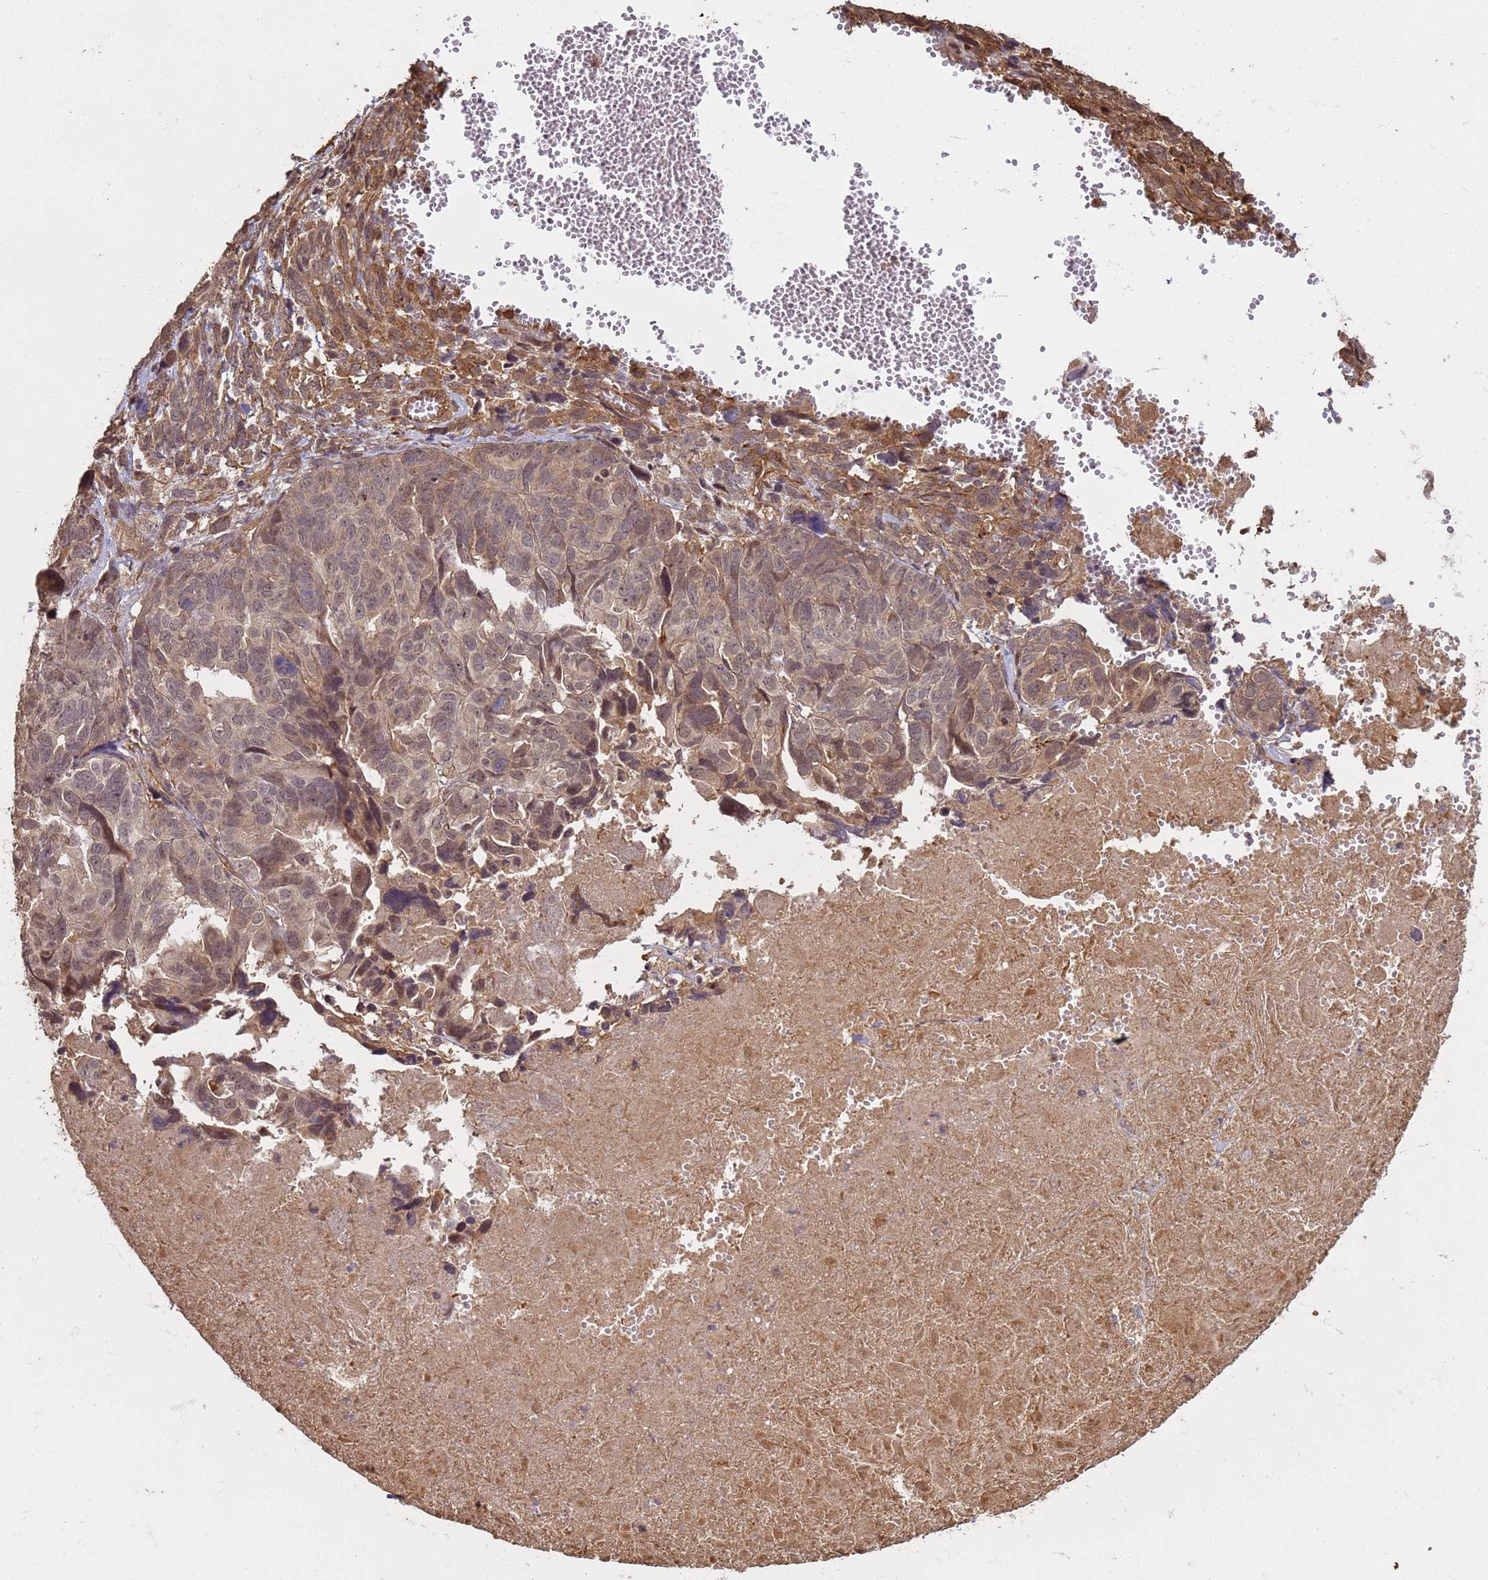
{"staining": {"intensity": "weak", "quantity": "25%-75%", "location": "cytoplasmic/membranous,nuclear"}, "tissue": "ovarian cancer", "cell_type": "Tumor cells", "image_type": "cancer", "snomed": [{"axis": "morphology", "description": "Cystadenocarcinoma, serous, NOS"}, {"axis": "topography", "description": "Ovary"}], "caption": "This photomicrograph shows immunohistochemistry (IHC) staining of ovarian cancer (serous cystadenocarcinoma), with low weak cytoplasmic/membranous and nuclear expression in approximately 25%-75% of tumor cells.", "gene": "KIF26A", "patient": {"sex": "female", "age": 79}}